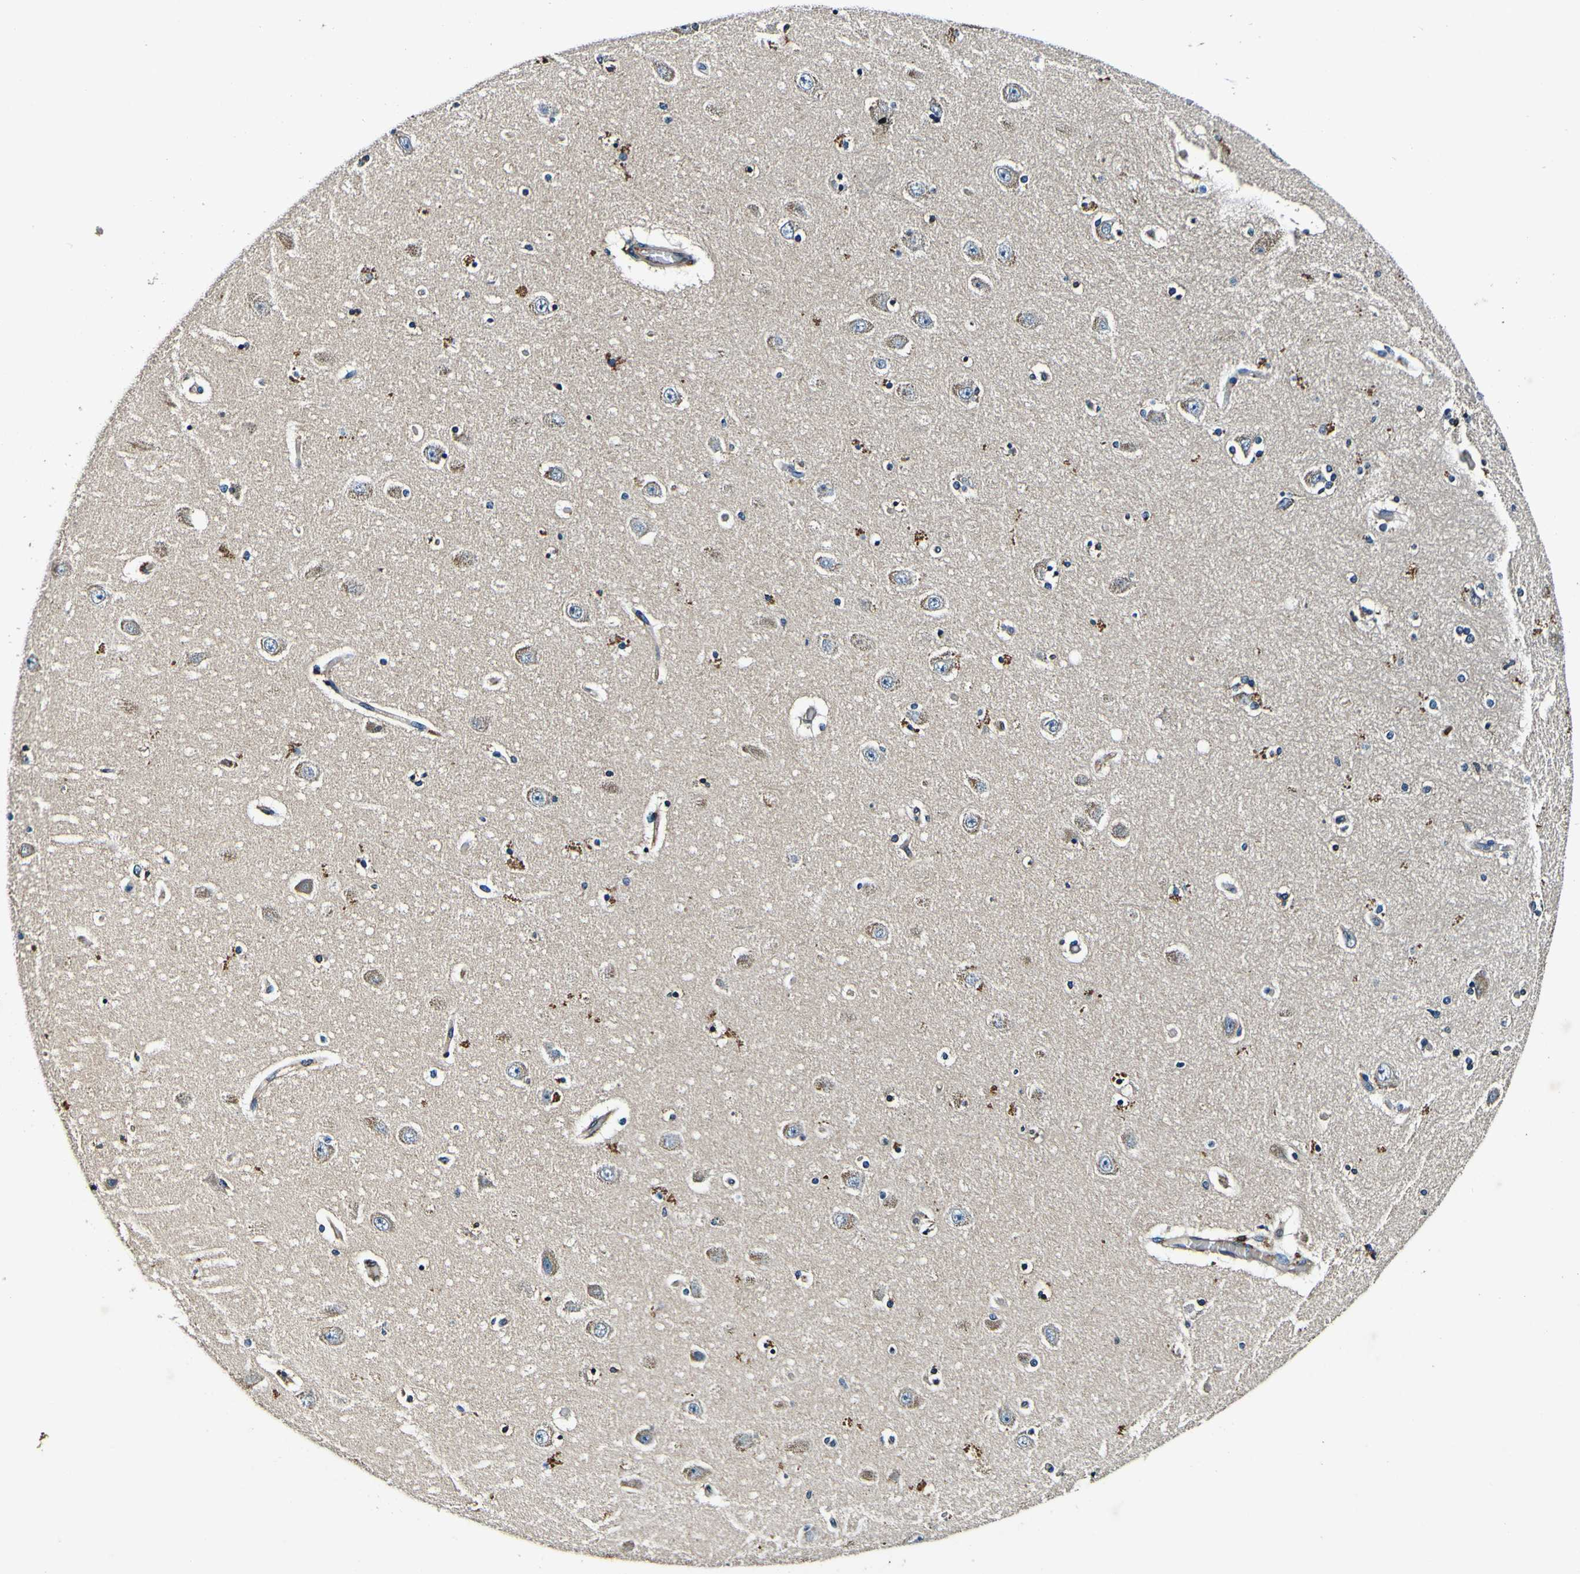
{"staining": {"intensity": "weak", "quantity": "<25%", "location": "cytoplasmic/membranous"}, "tissue": "hippocampus", "cell_type": "Glial cells", "image_type": "normal", "snomed": [{"axis": "morphology", "description": "Normal tissue, NOS"}, {"axis": "topography", "description": "Hippocampus"}], "caption": "The photomicrograph shows no staining of glial cells in unremarkable hippocampus.", "gene": "RHOT2", "patient": {"sex": "female", "age": 54}}